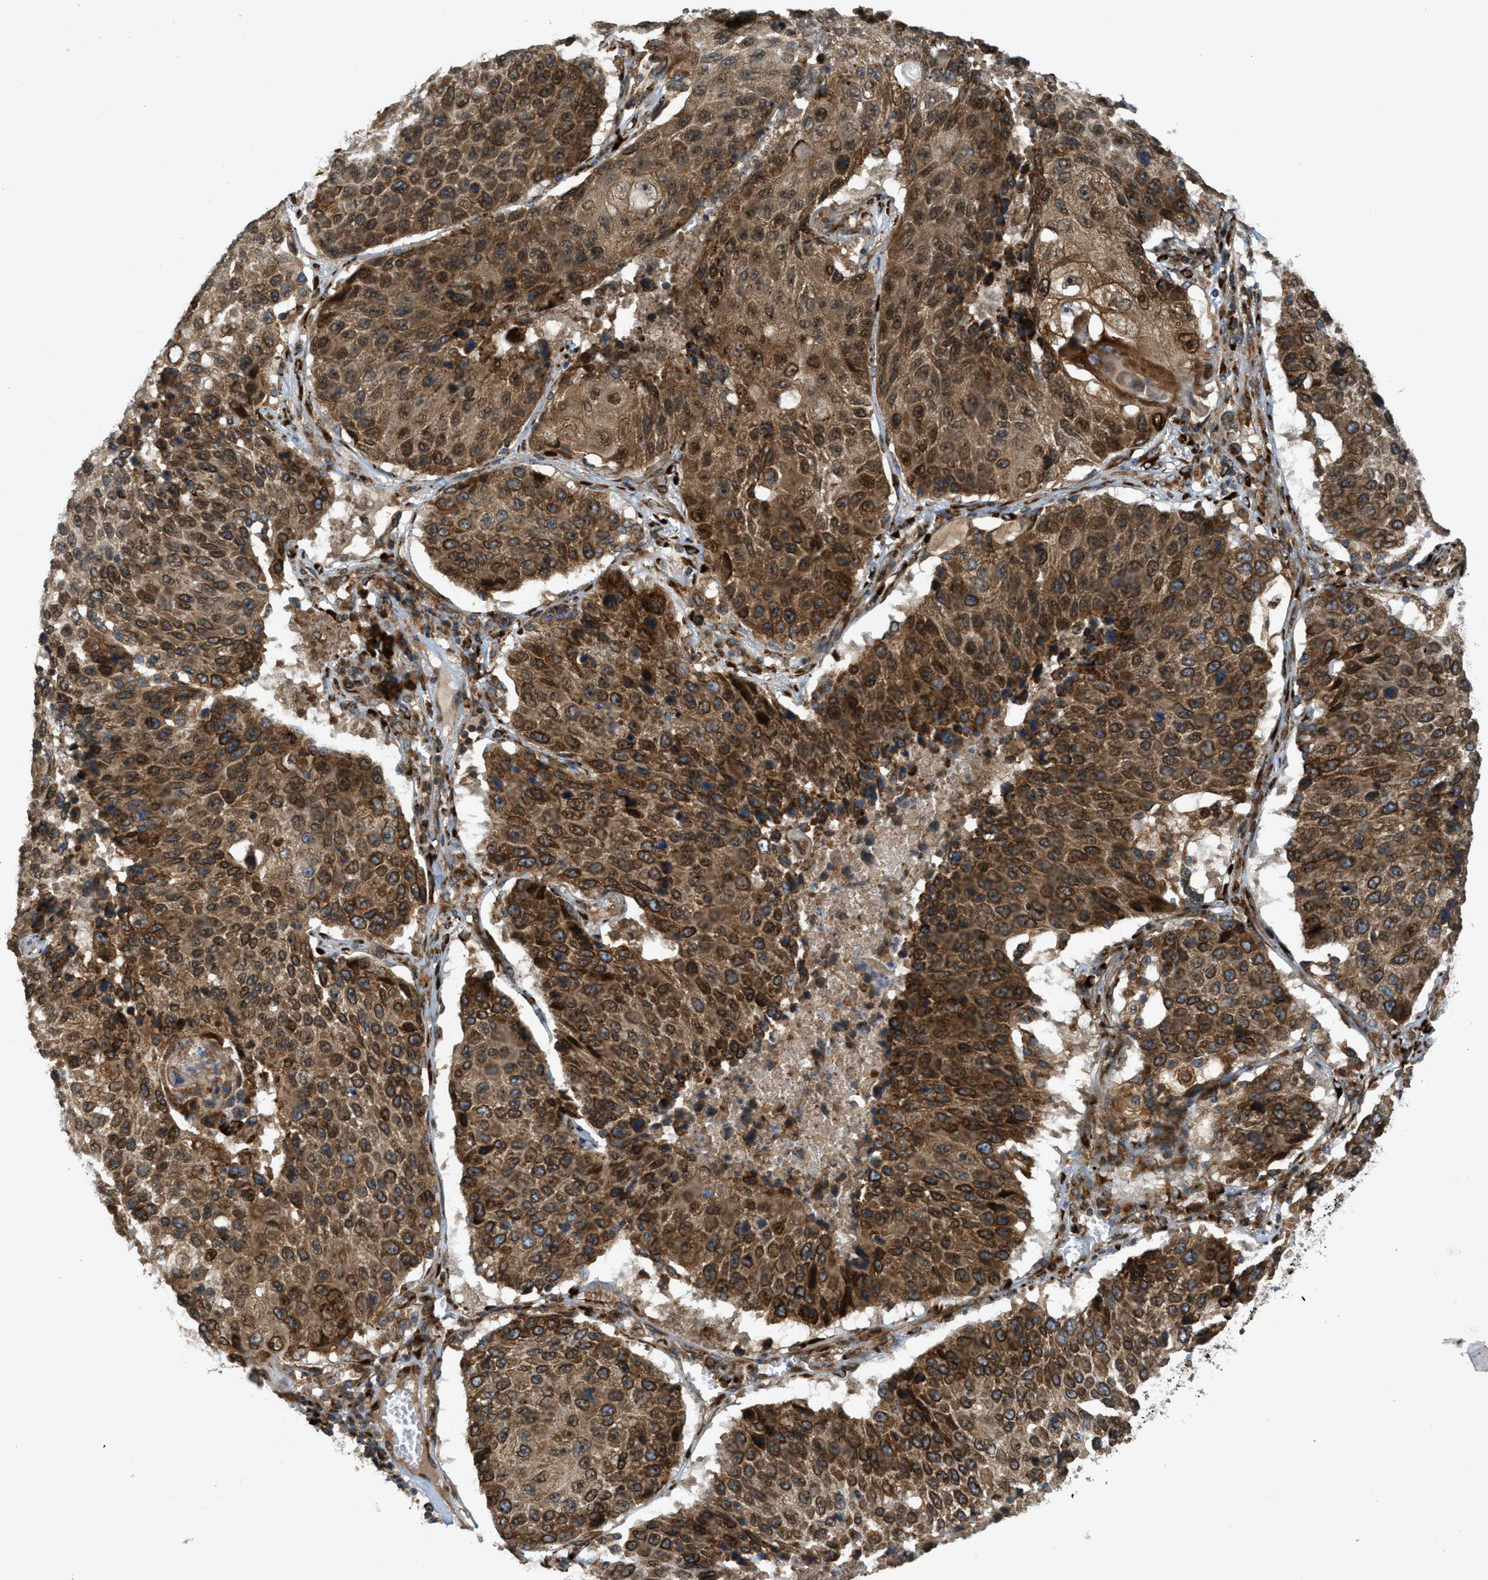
{"staining": {"intensity": "strong", "quantity": ">75%", "location": "cytoplasmic/membranous,nuclear"}, "tissue": "lung cancer", "cell_type": "Tumor cells", "image_type": "cancer", "snomed": [{"axis": "morphology", "description": "Squamous cell carcinoma, NOS"}, {"axis": "topography", "description": "Lung"}], "caption": "This image reveals immunohistochemistry (IHC) staining of human lung cancer (squamous cell carcinoma), with high strong cytoplasmic/membranous and nuclear expression in approximately >75% of tumor cells.", "gene": "PCDH18", "patient": {"sex": "male", "age": 61}}